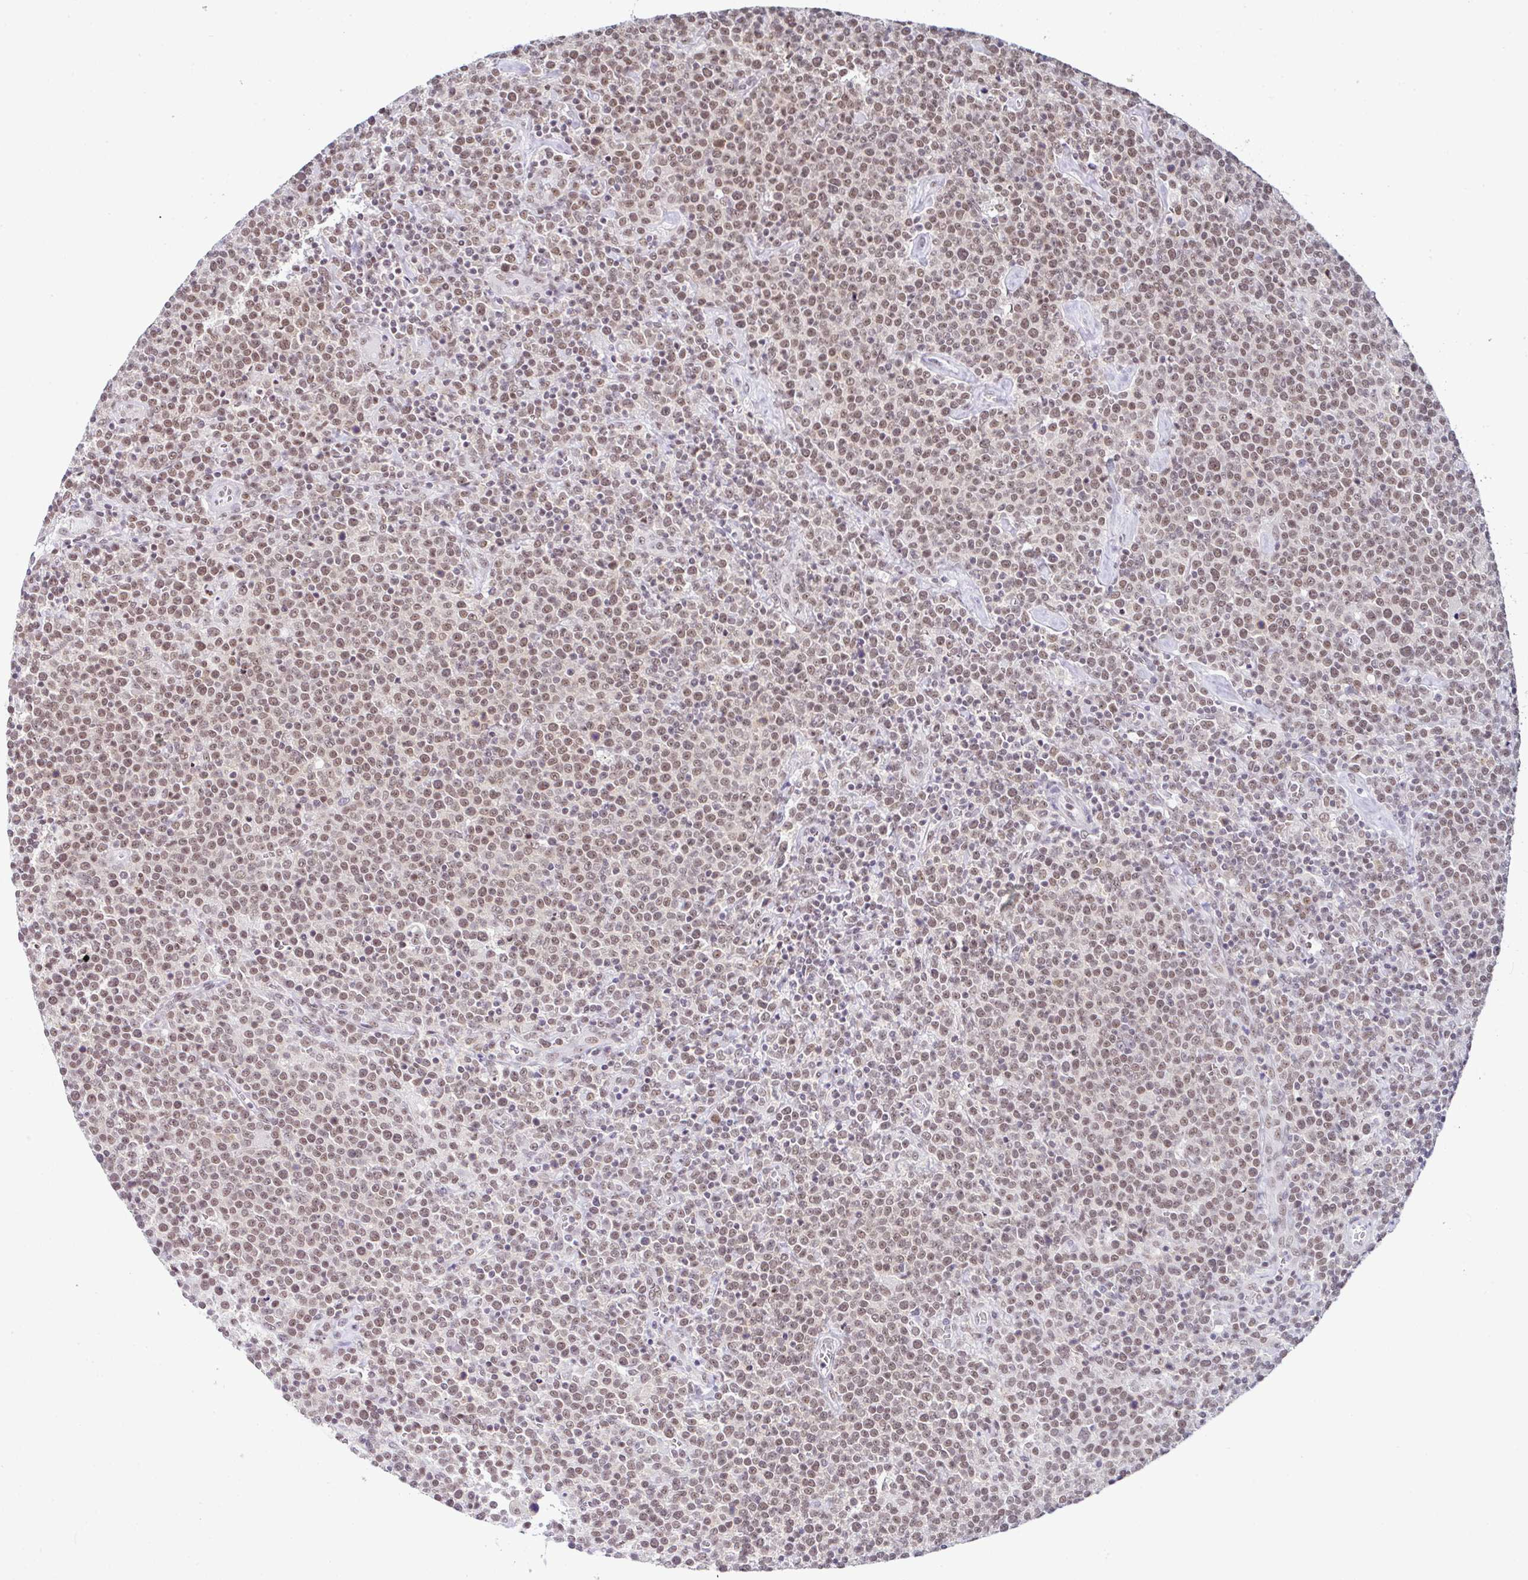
{"staining": {"intensity": "moderate", "quantity": ">75%", "location": "nuclear"}, "tissue": "lymphoma", "cell_type": "Tumor cells", "image_type": "cancer", "snomed": [{"axis": "morphology", "description": "Malignant lymphoma, non-Hodgkin's type, High grade"}, {"axis": "topography", "description": "Lymph node"}], "caption": "Tumor cells demonstrate medium levels of moderate nuclear positivity in about >75% of cells in lymphoma.", "gene": "PTPN2", "patient": {"sex": "male", "age": 61}}